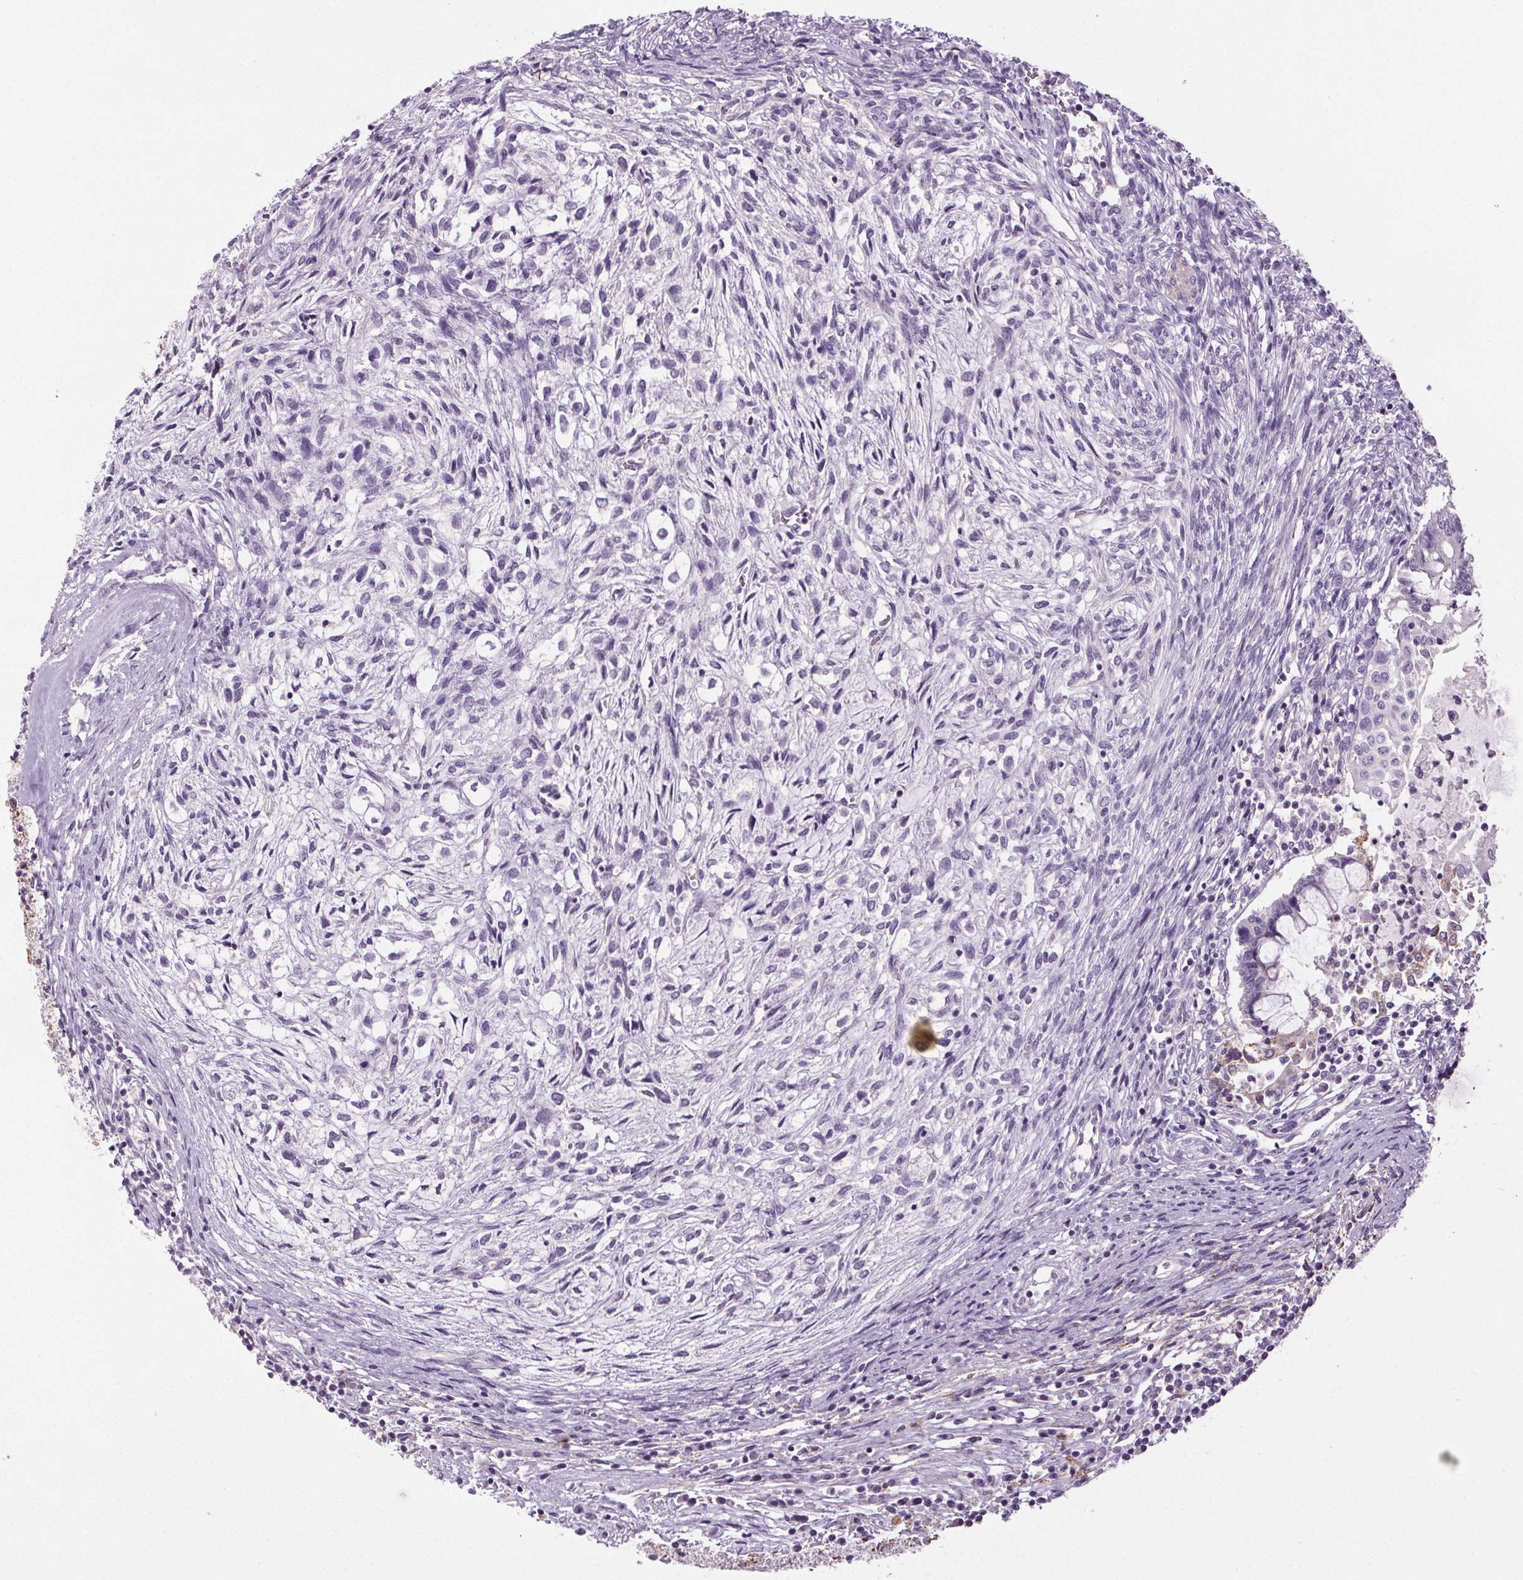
{"staining": {"intensity": "negative", "quantity": "none", "location": "none"}, "tissue": "testis cancer", "cell_type": "Tumor cells", "image_type": "cancer", "snomed": [{"axis": "morphology", "description": "Carcinoma, Embryonal, NOS"}, {"axis": "topography", "description": "Testis"}], "caption": "Testis cancer stained for a protein using immunohistochemistry (IHC) displays no expression tumor cells.", "gene": "GPIHBP1", "patient": {"sex": "male", "age": 37}}